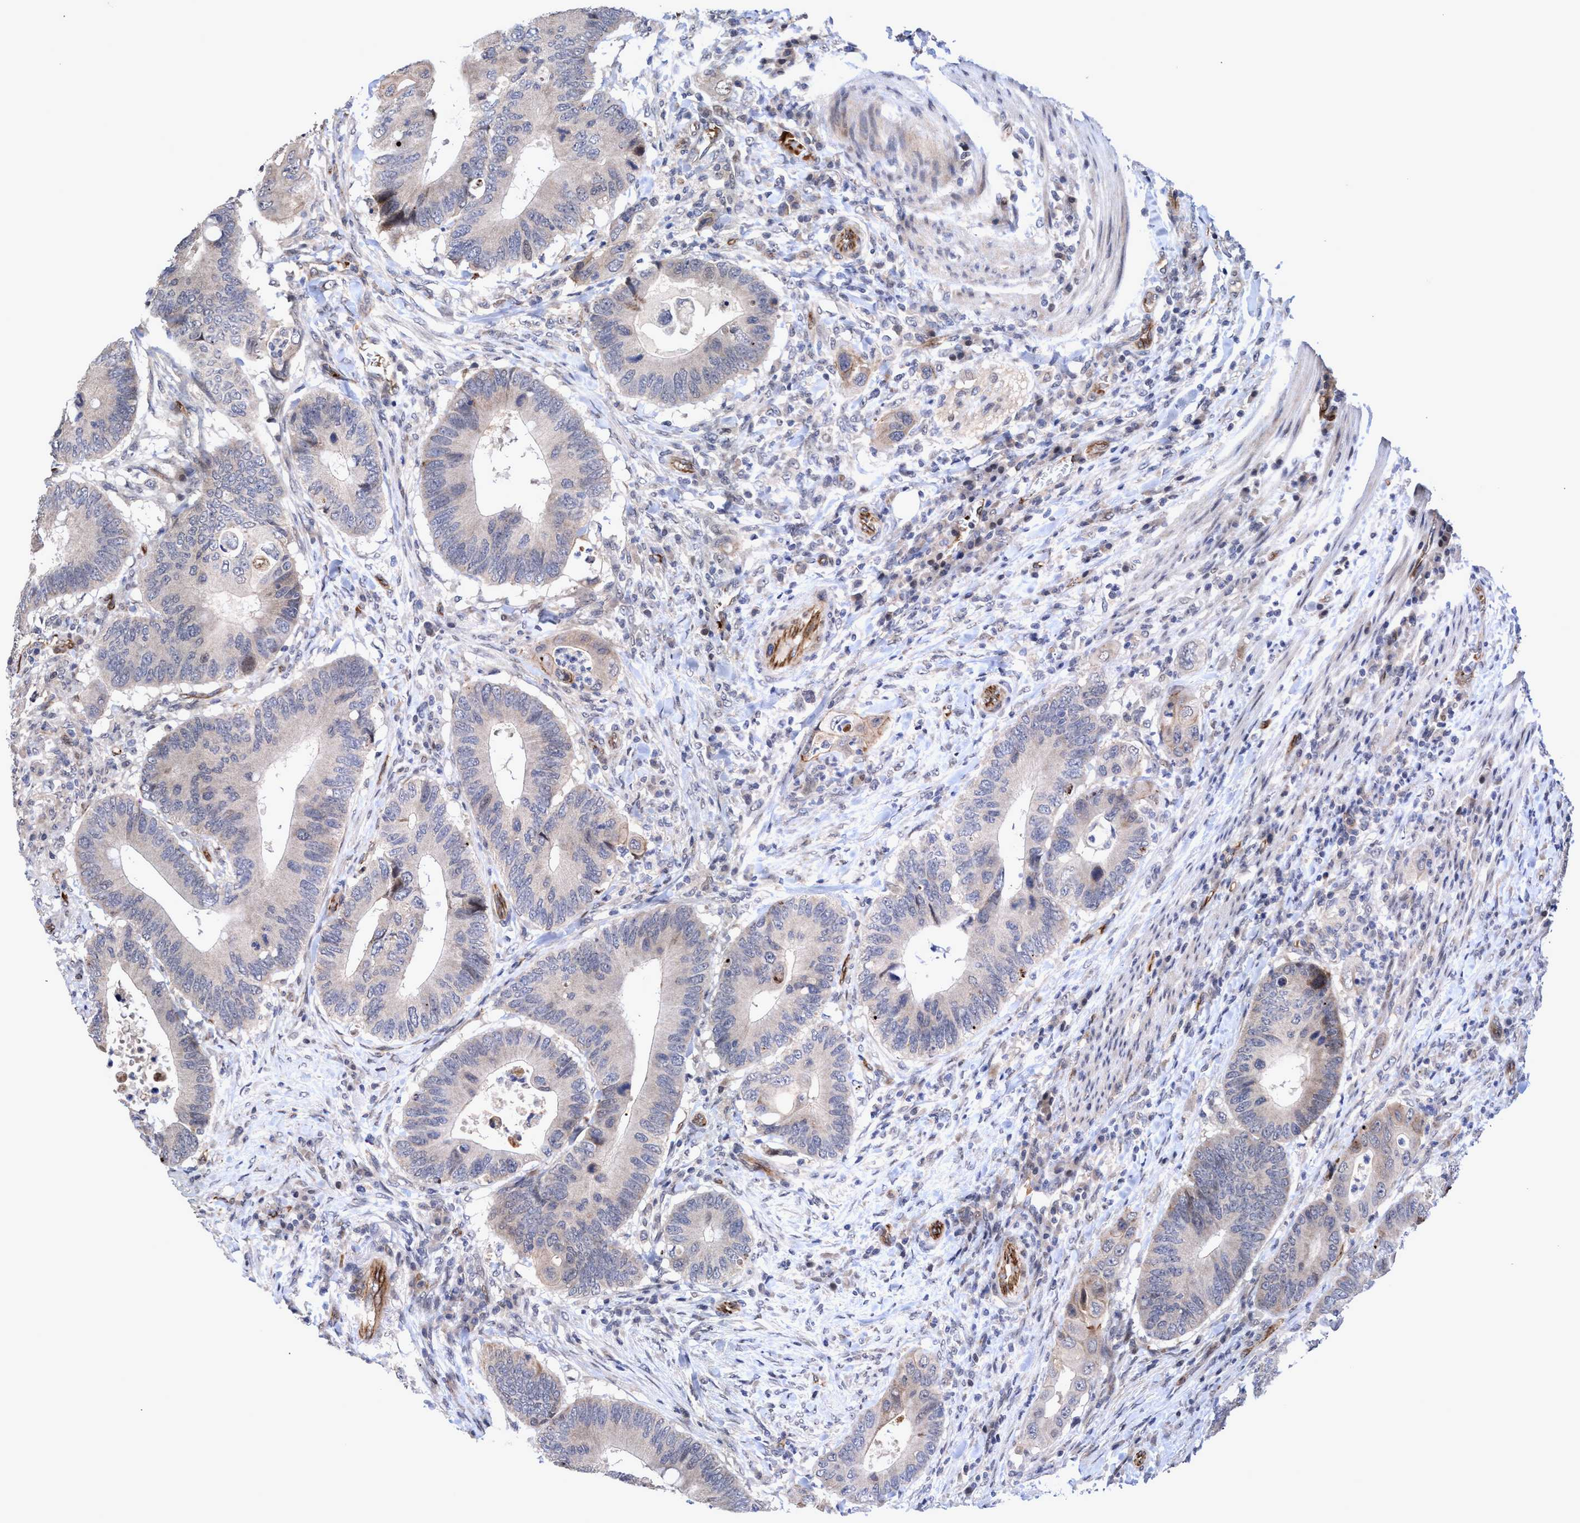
{"staining": {"intensity": "negative", "quantity": "none", "location": "none"}, "tissue": "colorectal cancer", "cell_type": "Tumor cells", "image_type": "cancer", "snomed": [{"axis": "morphology", "description": "Adenocarcinoma, NOS"}, {"axis": "topography", "description": "Colon"}], "caption": "Image shows no protein expression in tumor cells of colorectal cancer tissue. (Stains: DAB (3,3'-diaminobenzidine) immunohistochemistry with hematoxylin counter stain, Microscopy: brightfield microscopy at high magnification).", "gene": "ZNF750", "patient": {"sex": "male", "age": 71}}